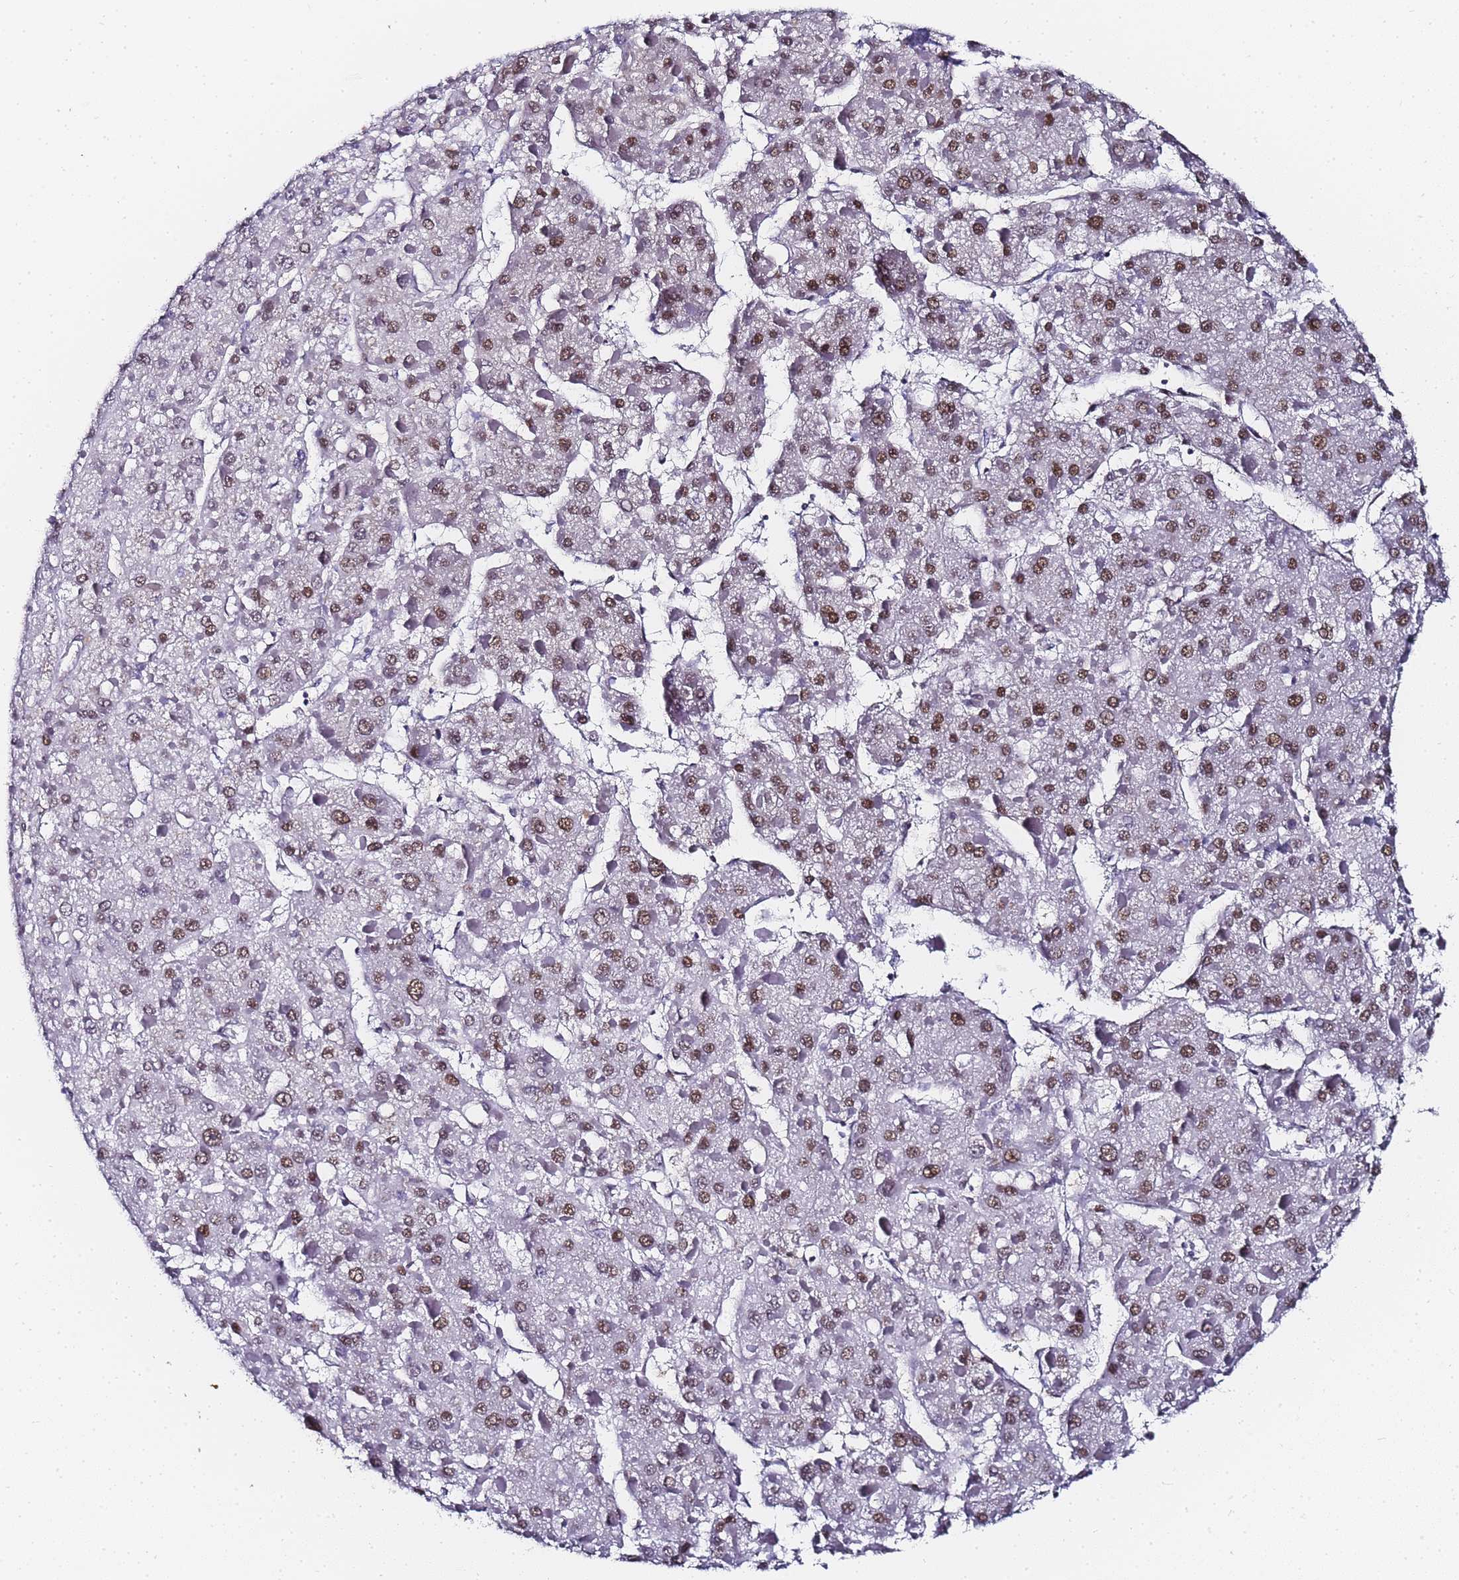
{"staining": {"intensity": "moderate", "quantity": ">75%", "location": "nuclear"}, "tissue": "liver cancer", "cell_type": "Tumor cells", "image_type": "cancer", "snomed": [{"axis": "morphology", "description": "Carcinoma, Hepatocellular, NOS"}, {"axis": "topography", "description": "Liver"}], "caption": "A brown stain shows moderate nuclear positivity of a protein in human liver cancer (hepatocellular carcinoma) tumor cells.", "gene": "POLR1A", "patient": {"sex": "female", "age": 73}}